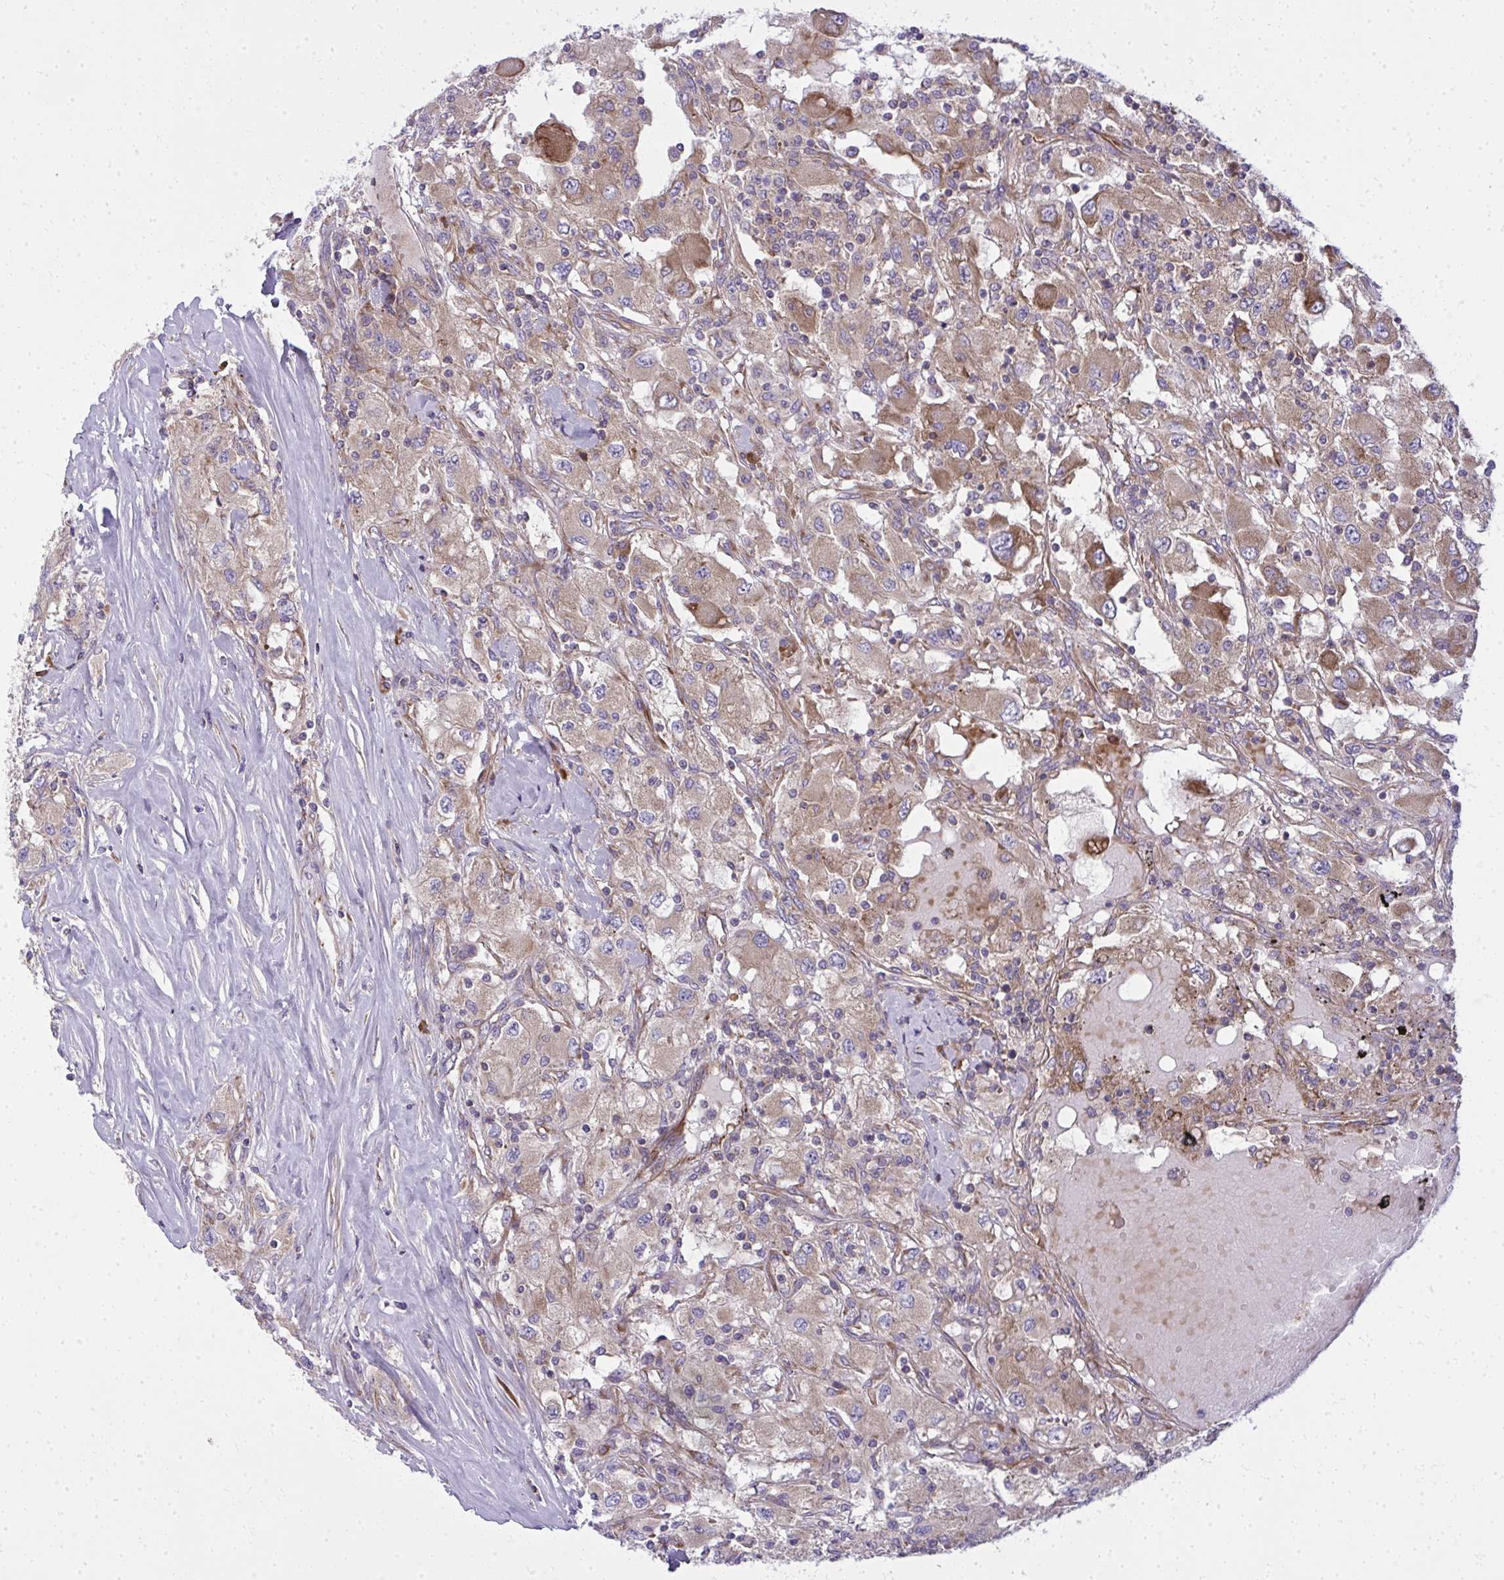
{"staining": {"intensity": "moderate", "quantity": ">75%", "location": "cytoplasmic/membranous"}, "tissue": "renal cancer", "cell_type": "Tumor cells", "image_type": "cancer", "snomed": [{"axis": "morphology", "description": "Adenocarcinoma, NOS"}, {"axis": "topography", "description": "Kidney"}], "caption": "Immunohistochemical staining of adenocarcinoma (renal) exhibits medium levels of moderate cytoplasmic/membranous protein expression in approximately >75% of tumor cells. (DAB (3,3'-diaminobenzidine) IHC with brightfield microscopy, high magnification).", "gene": "GFPT2", "patient": {"sex": "female", "age": 67}}